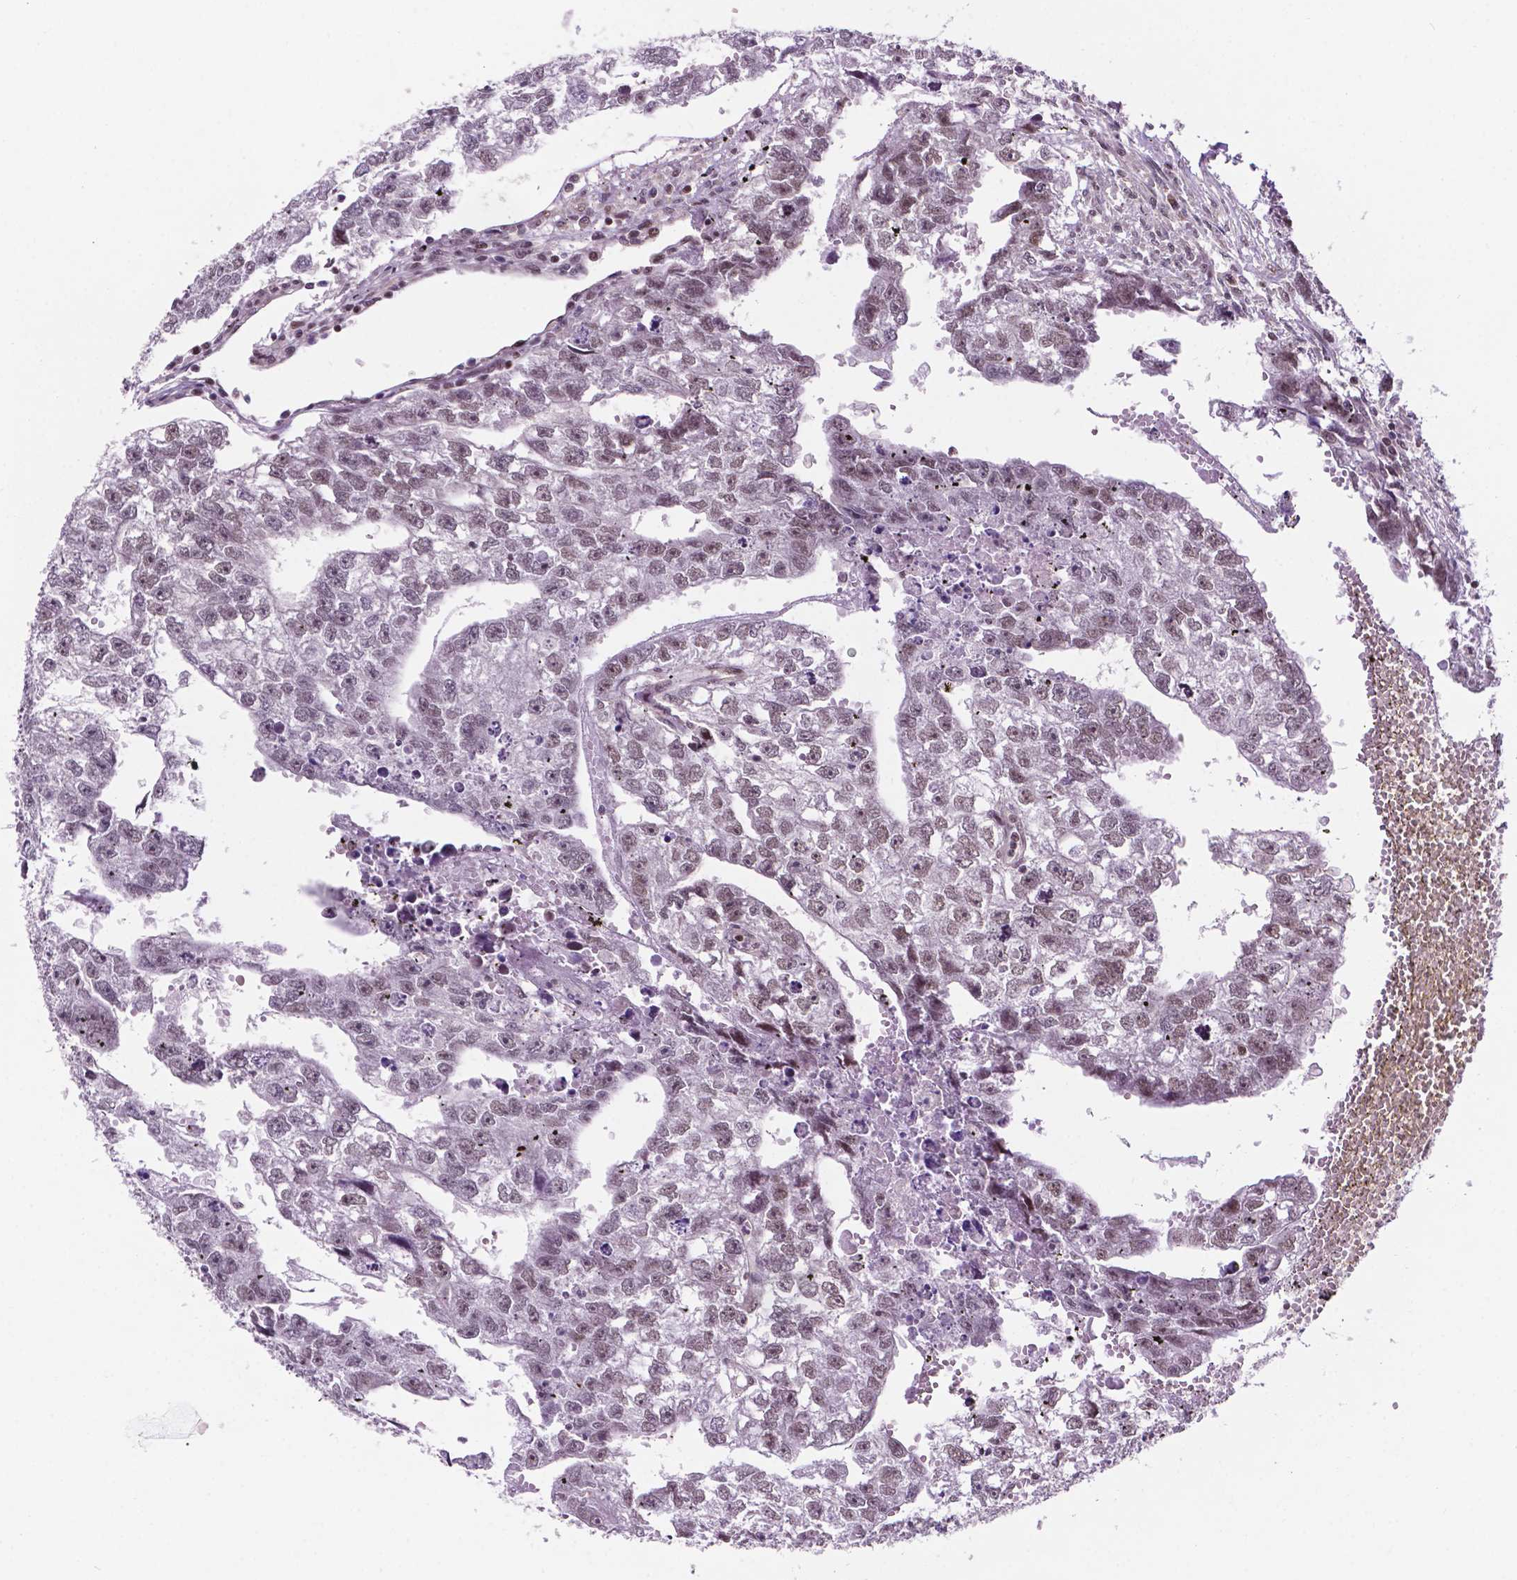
{"staining": {"intensity": "weak", "quantity": "25%-75%", "location": "nuclear"}, "tissue": "testis cancer", "cell_type": "Tumor cells", "image_type": "cancer", "snomed": [{"axis": "morphology", "description": "Carcinoma, Embryonal, NOS"}, {"axis": "morphology", "description": "Teratoma, malignant, NOS"}, {"axis": "topography", "description": "Testis"}], "caption": "A micrograph showing weak nuclear expression in approximately 25%-75% of tumor cells in testis cancer (malignant teratoma), as visualized by brown immunohistochemical staining.", "gene": "PER2", "patient": {"sex": "male", "age": 44}}